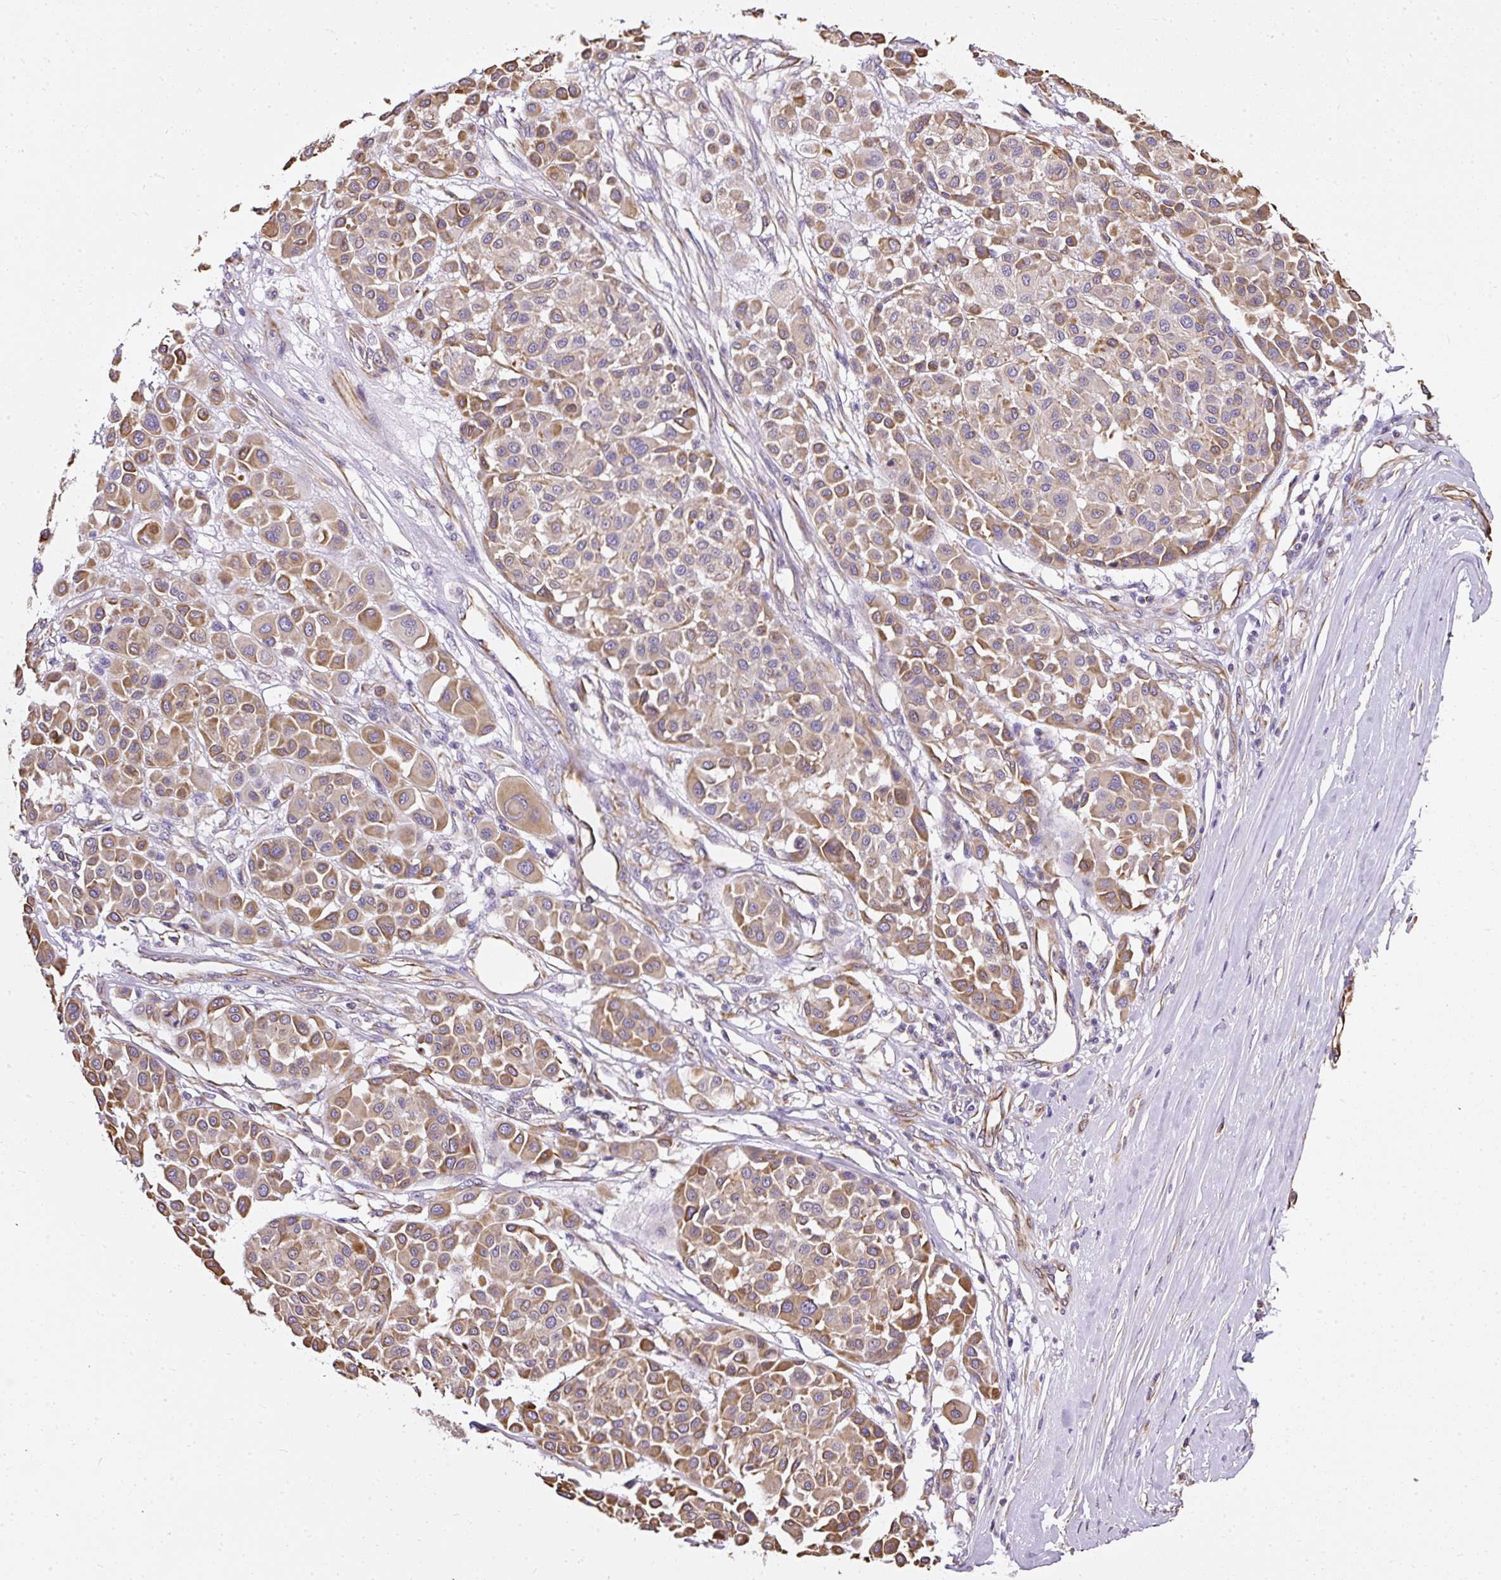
{"staining": {"intensity": "moderate", "quantity": ">75%", "location": "cytoplasmic/membranous"}, "tissue": "melanoma", "cell_type": "Tumor cells", "image_type": "cancer", "snomed": [{"axis": "morphology", "description": "Malignant melanoma, Metastatic site"}, {"axis": "topography", "description": "Soft tissue"}], "caption": "The immunohistochemical stain labels moderate cytoplasmic/membranous positivity in tumor cells of melanoma tissue.", "gene": "PLS1", "patient": {"sex": "male", "age": 41}}